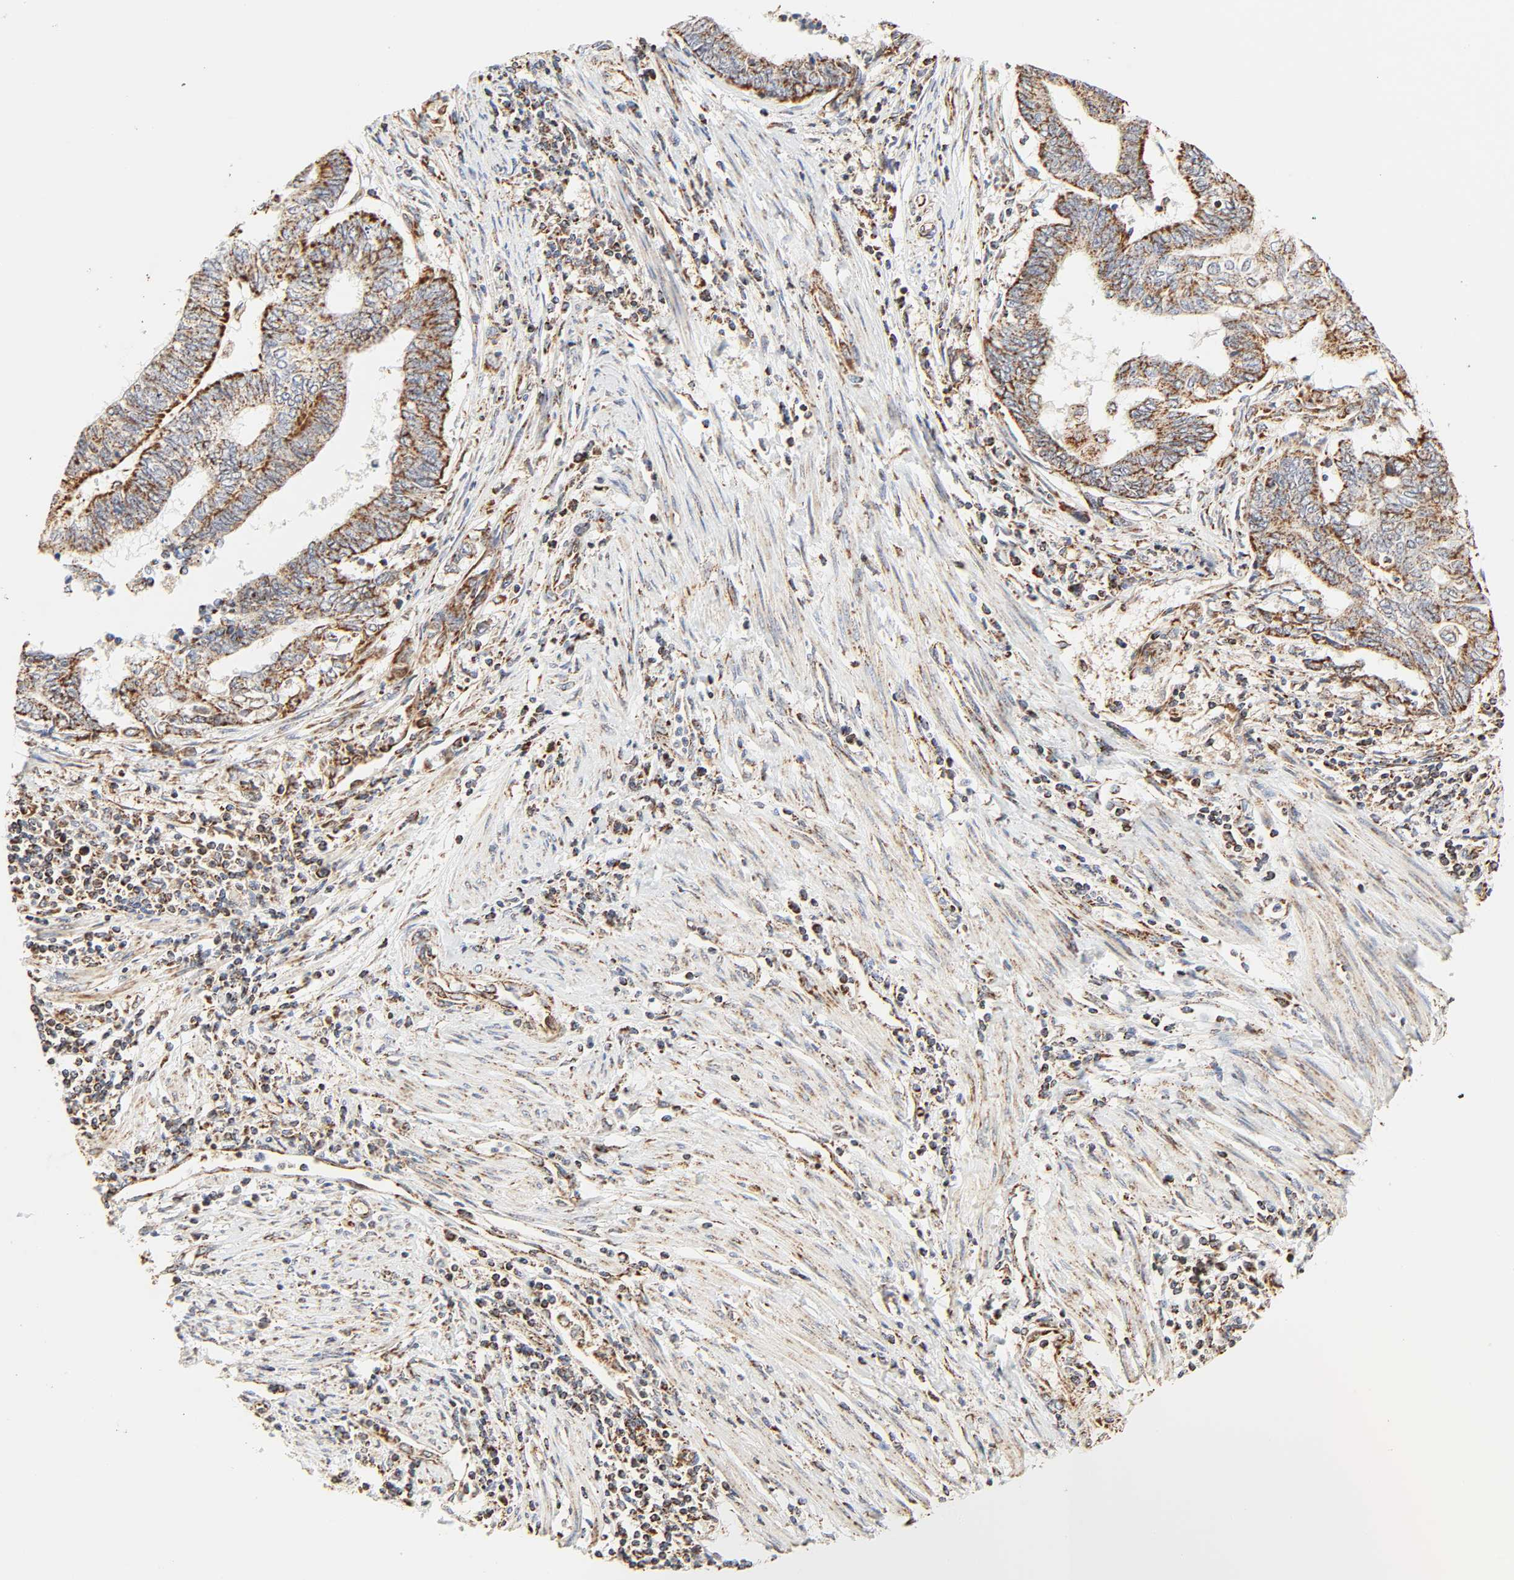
{"staining": {"intensity": "strong", "quantity": ">75%", "location": "cytoplasmic/membranous"}, "tissue": "endometrial cancer", "cell_type": "Tumor cells", "image_type": "cancer", "snomed": [{"axis": "morphology", "description": "Adenocarcinoma, NOS"}, {"axis": "topography", "description": "Uterus"}, {"axis": "topography", "description": "Endometrium"}], "caption": "IHC (DAB) staining of human adenocarcinoma (endometrial) reveals strong cytoplasmic/membranous protein staining in approximately >75% of tumor cells.", "gene": "ZMAT5", "patient": {"sex": "female", "age": 70}}